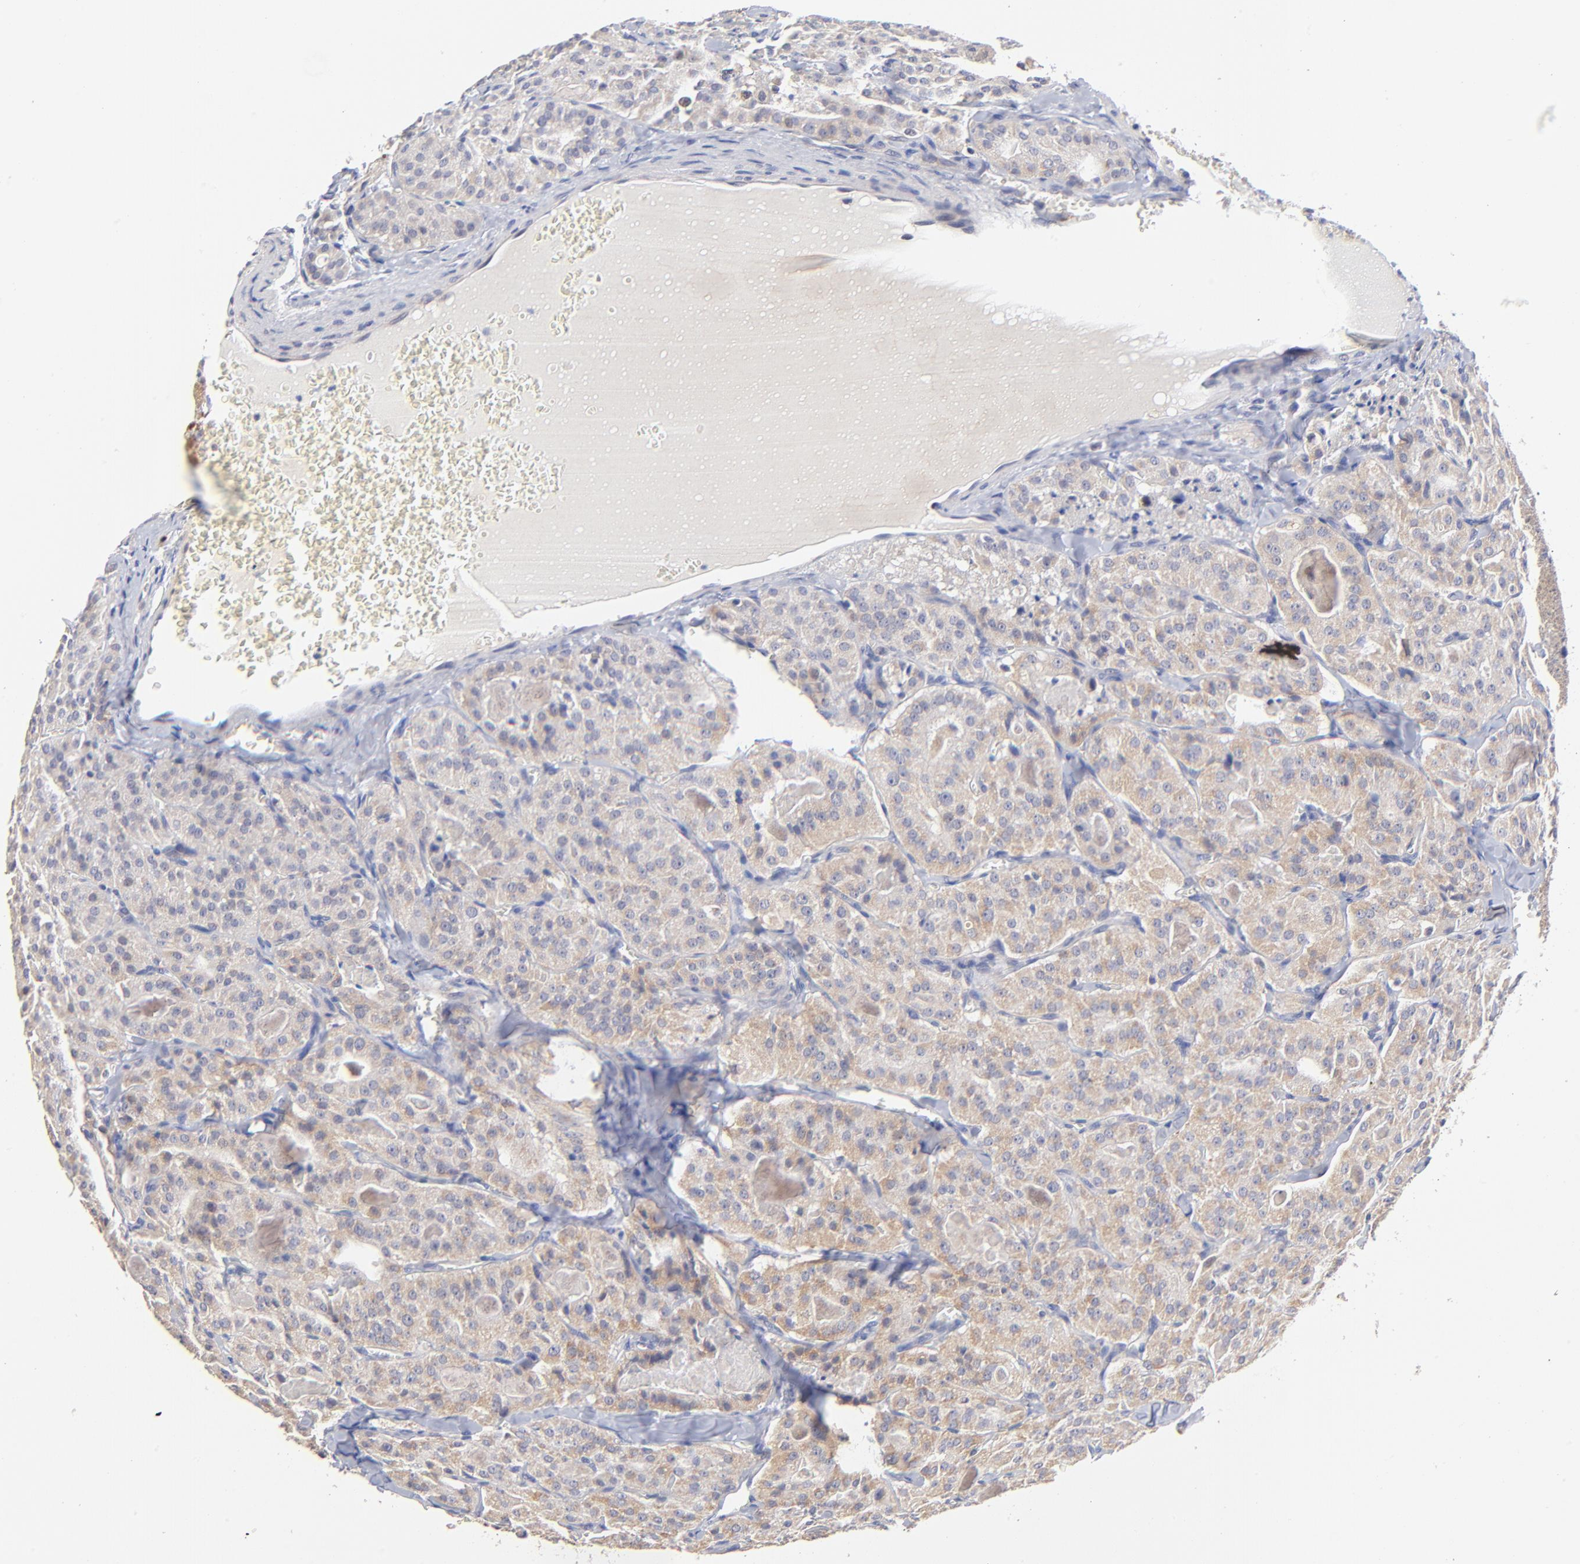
{"staining": {"intensity": "weak", "quantity": ">75%", "location": "cytoplasmic/membranous"}, "tissue": "thyroid cancer", "cell_type": "Tumor cells", "image_type": "cancer", "snomed": [{"axis": "morphology", "description": "Carcinoma, NOS"}, {"axis": "topography", "description": "Thyroid gland"}], "caption": "A histopathology image showing weak cytoplasmic/membranous expression in approximately >75% of tumor cells in thyroid carcinoma, as visualized by brown immunohistochemical staining.", "gene": "FBXL12", "patient": {"sex": "male", "age": 76}}